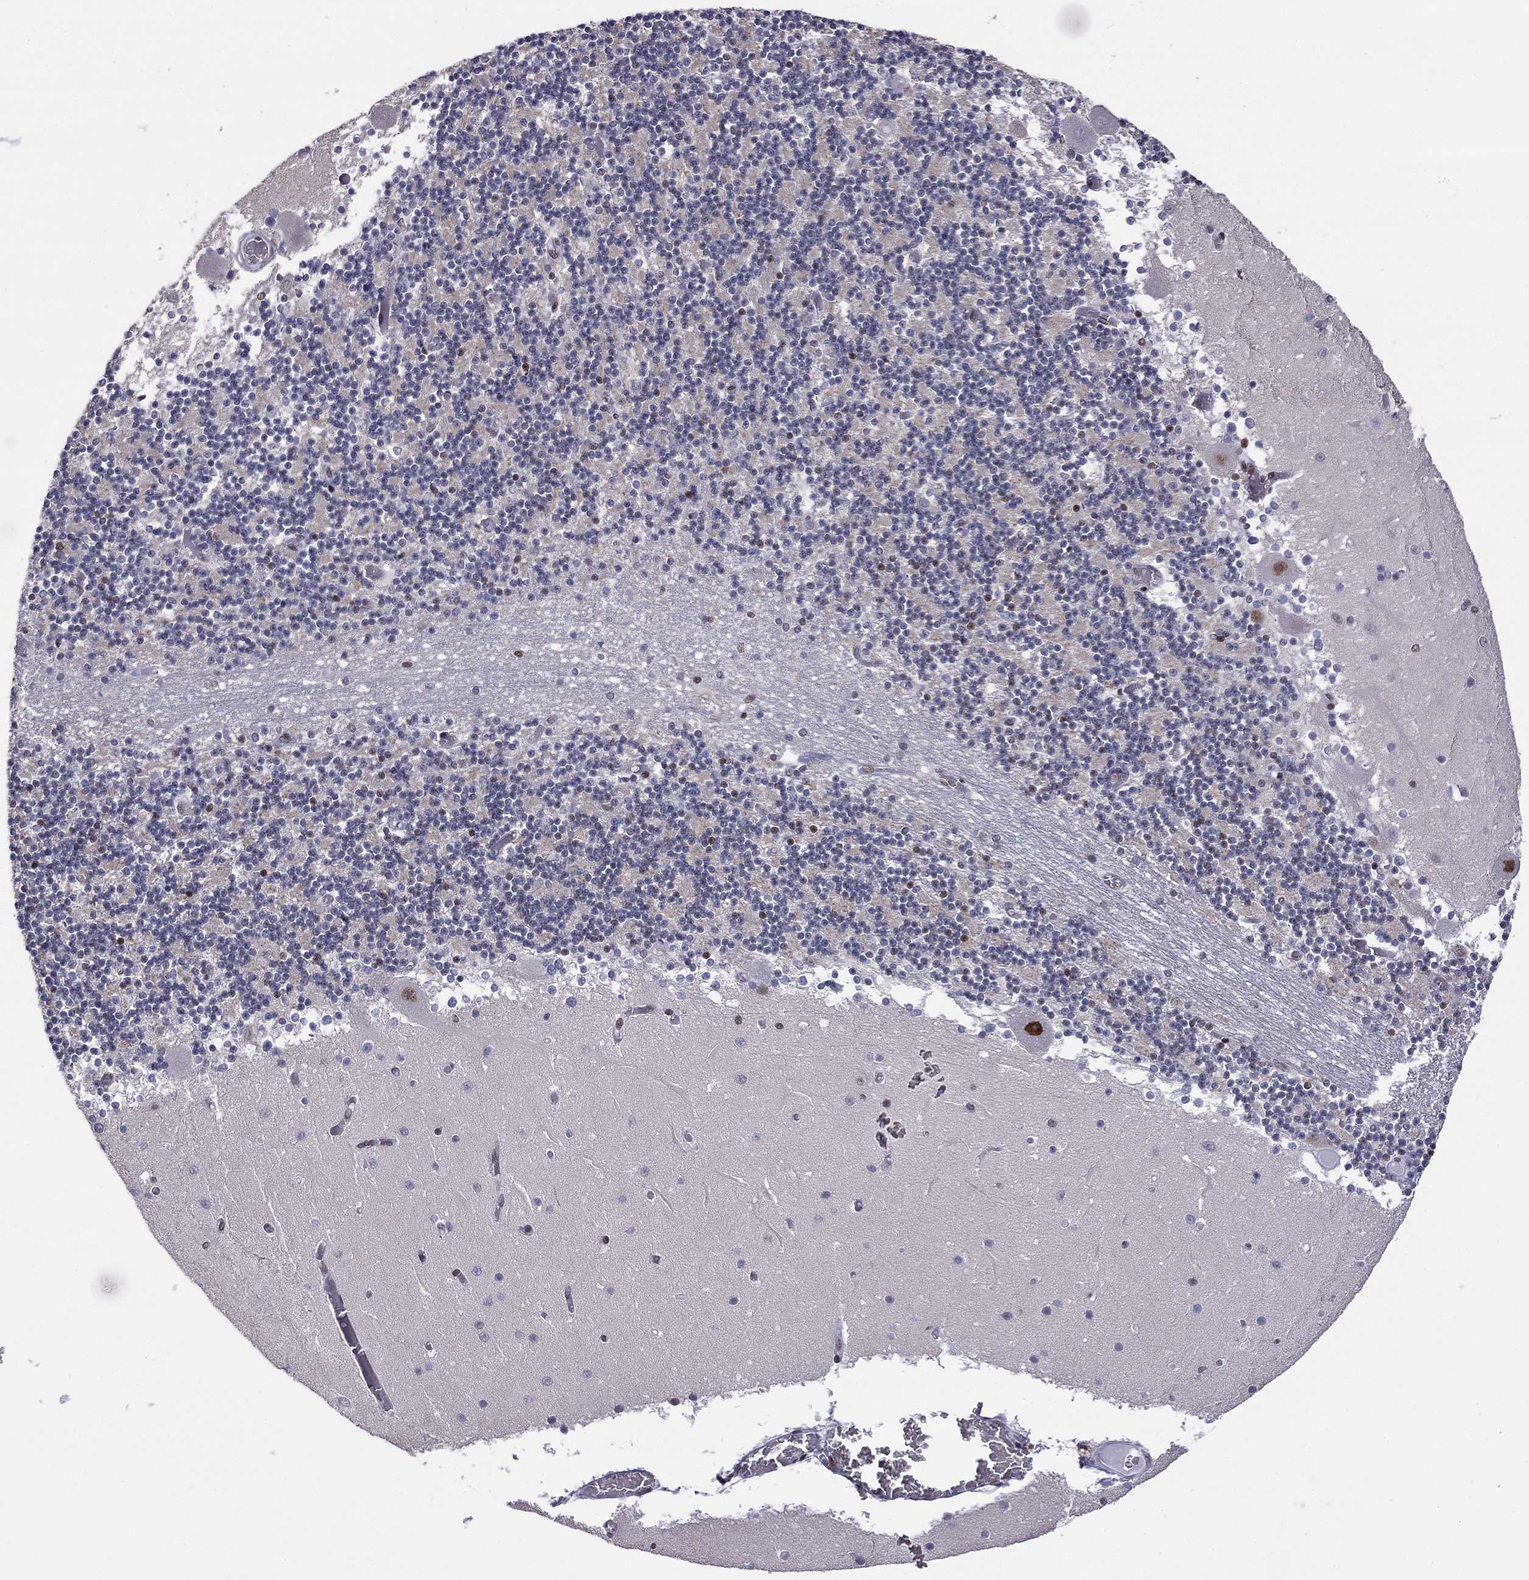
{"staining": {"intensity": "negative", "quantity": "none", "location": "none"}, "tissue": "cerebellum", "cell_type": "Cells in granular layer", "image_type": "normal", "snomed": [{"axis": "morphology", "description": "Normal tissue, NOS"}, {"axis": "topography", "description": "Cerebellum"}], "caption": "Human cerebellum stained for a protein using immunohistochemistry shows no positivity in cells in granular layer.", "gene": "ETV5", "patient": {"sex": "female", "age": 28}}